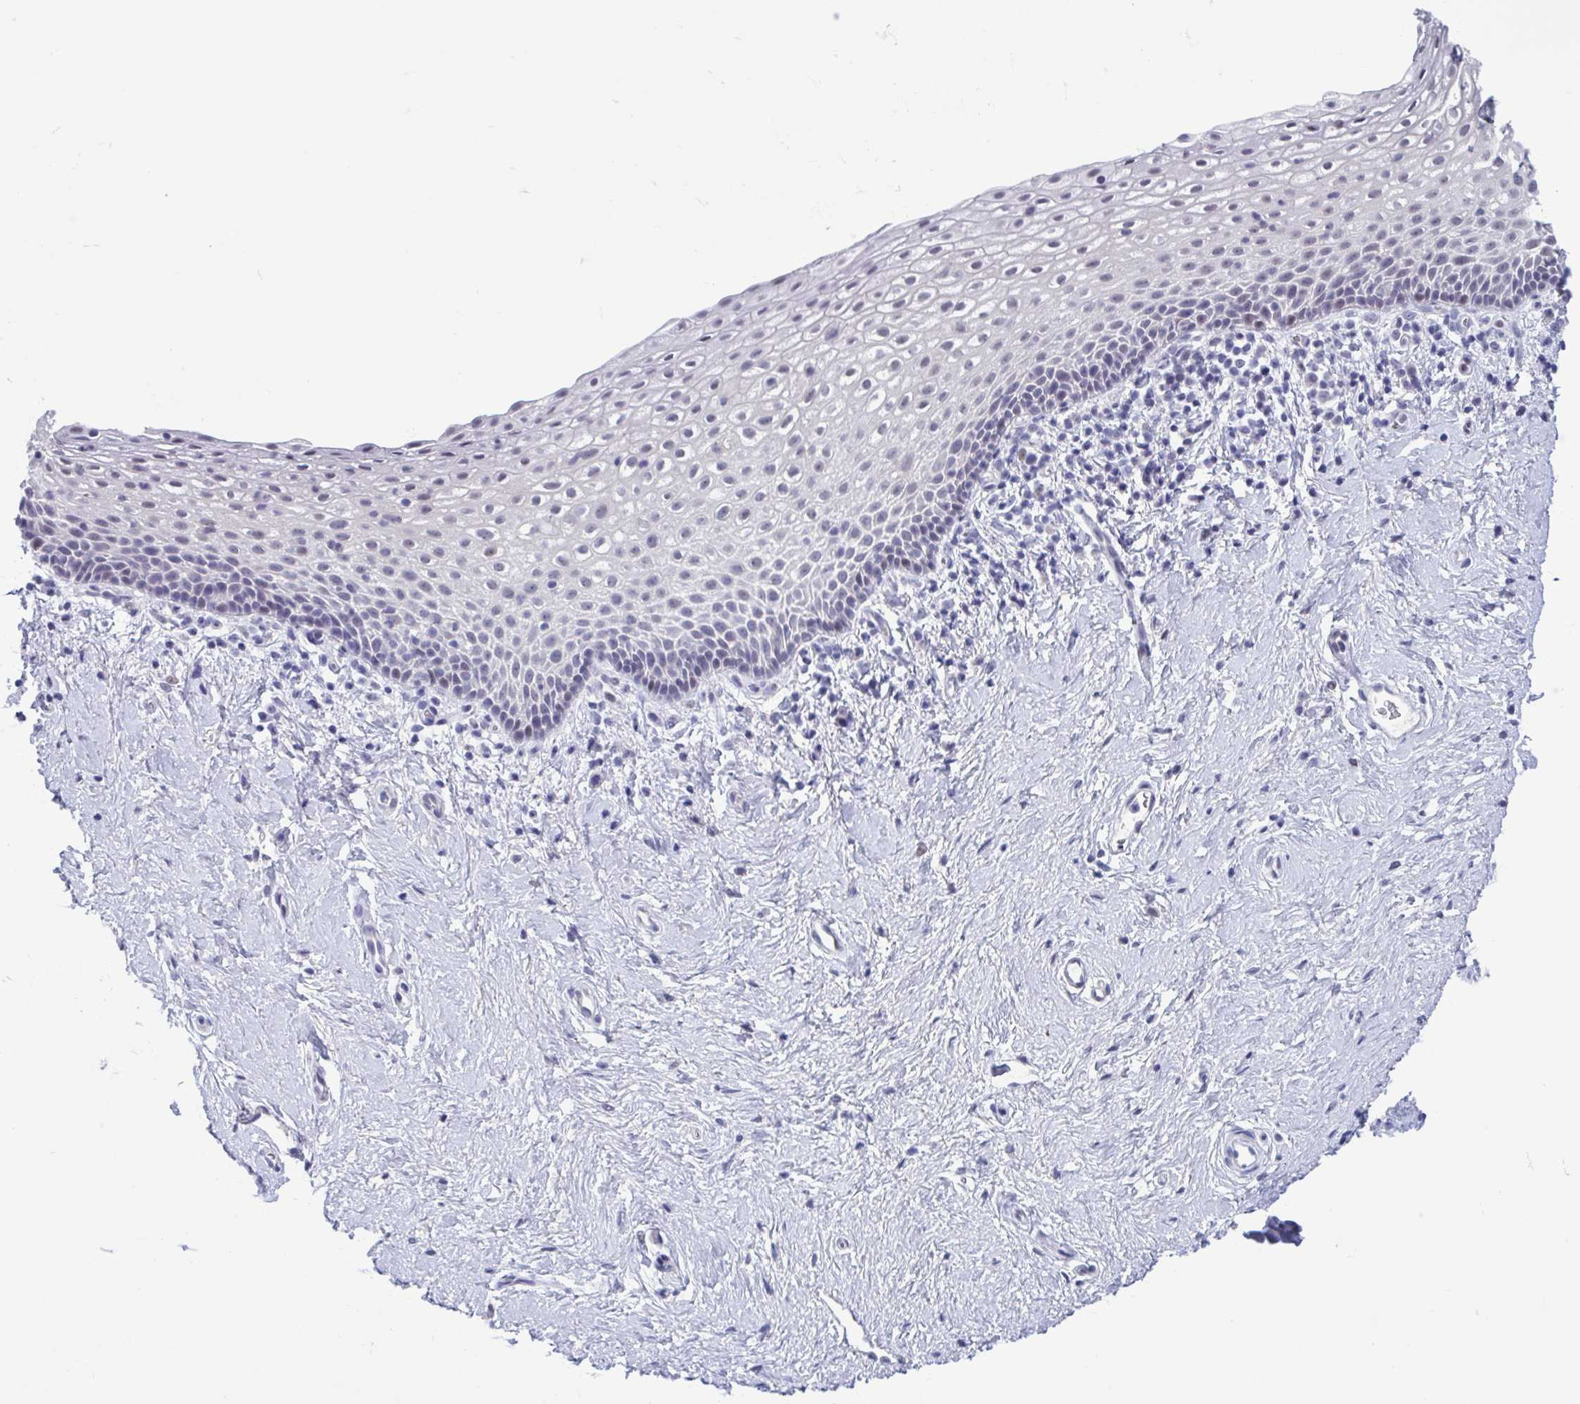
{"staining": {"intensity": "negative", "quantity": "none", "location": "none"}, "tissue": "vagina", "cell_type": "Squamous epithelial cells", "image_type": "normal", "snomed": [{"axis": "morphology", "description": "Normal tissue, NOS"}, {"axis": "topography", "description": "Vagina"}], "caption": "The photomicrograph displays no significant positivity in squamous epithelial cells of vagina. Nuclei are stained in blue.", "gene": "PERM1", "patient": {"sex": "female", "age": 61}}